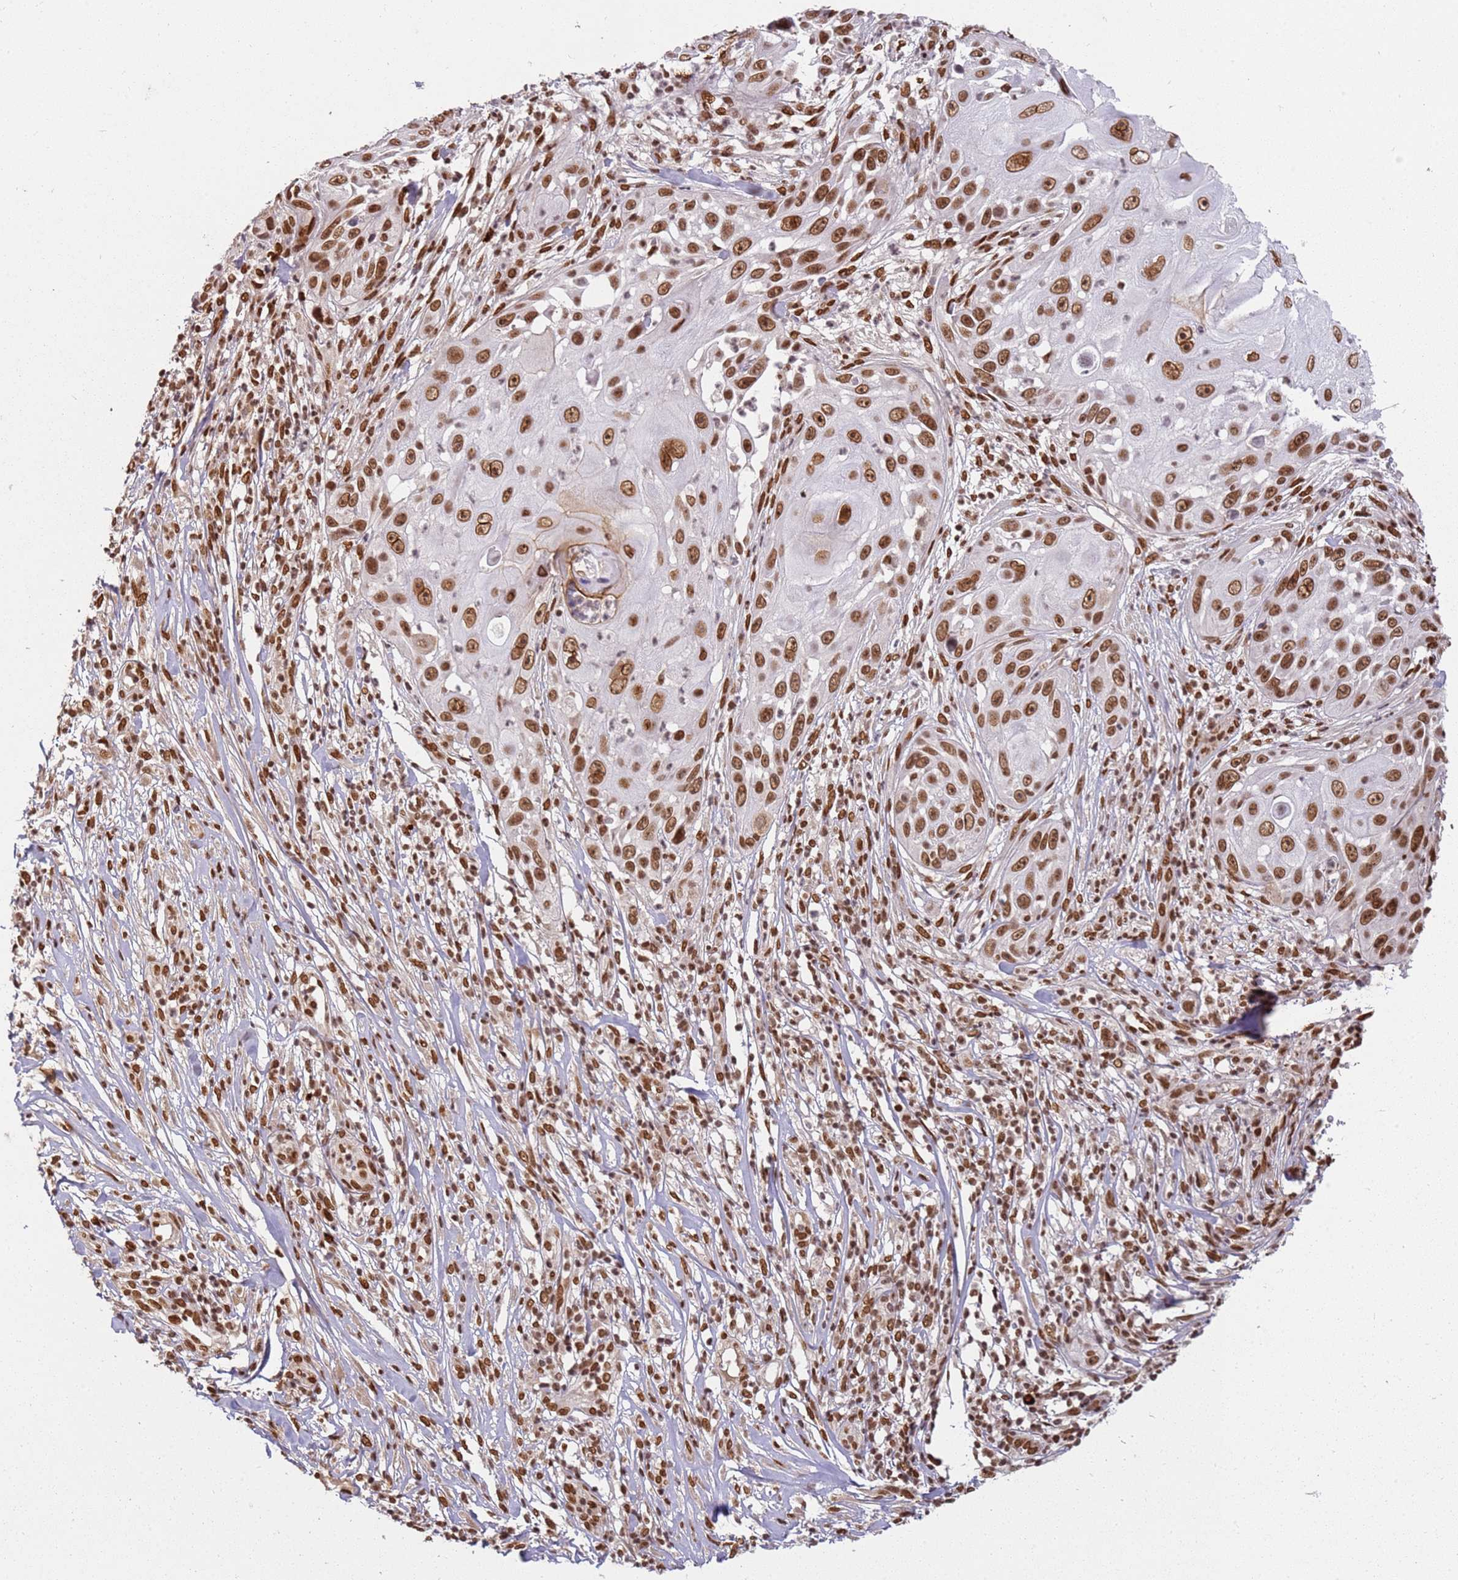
{"staining": {"intensity": "strong", "quantity": ">75%", "location": "nuclear"}, "tissue": "skin cancer", "cell_type": "Tumor cells", "image_type": "cancer", "snomed": [{"axis": "morphology", "description": "Squamous cell carcinoma, NOS"}, {"axis": "topography", "description": "Skin"}], "caption": "High-power microscopy captured an IHC image of squamous cell carcinoma (skin), revealing strong nuclear expression in approximately >75% of tumor cells. (brown staining indicates protein expression, while blue staining denotes nuclei).", "gene": "TENT4A", "patient": {"sex": "female", "age": 44}}